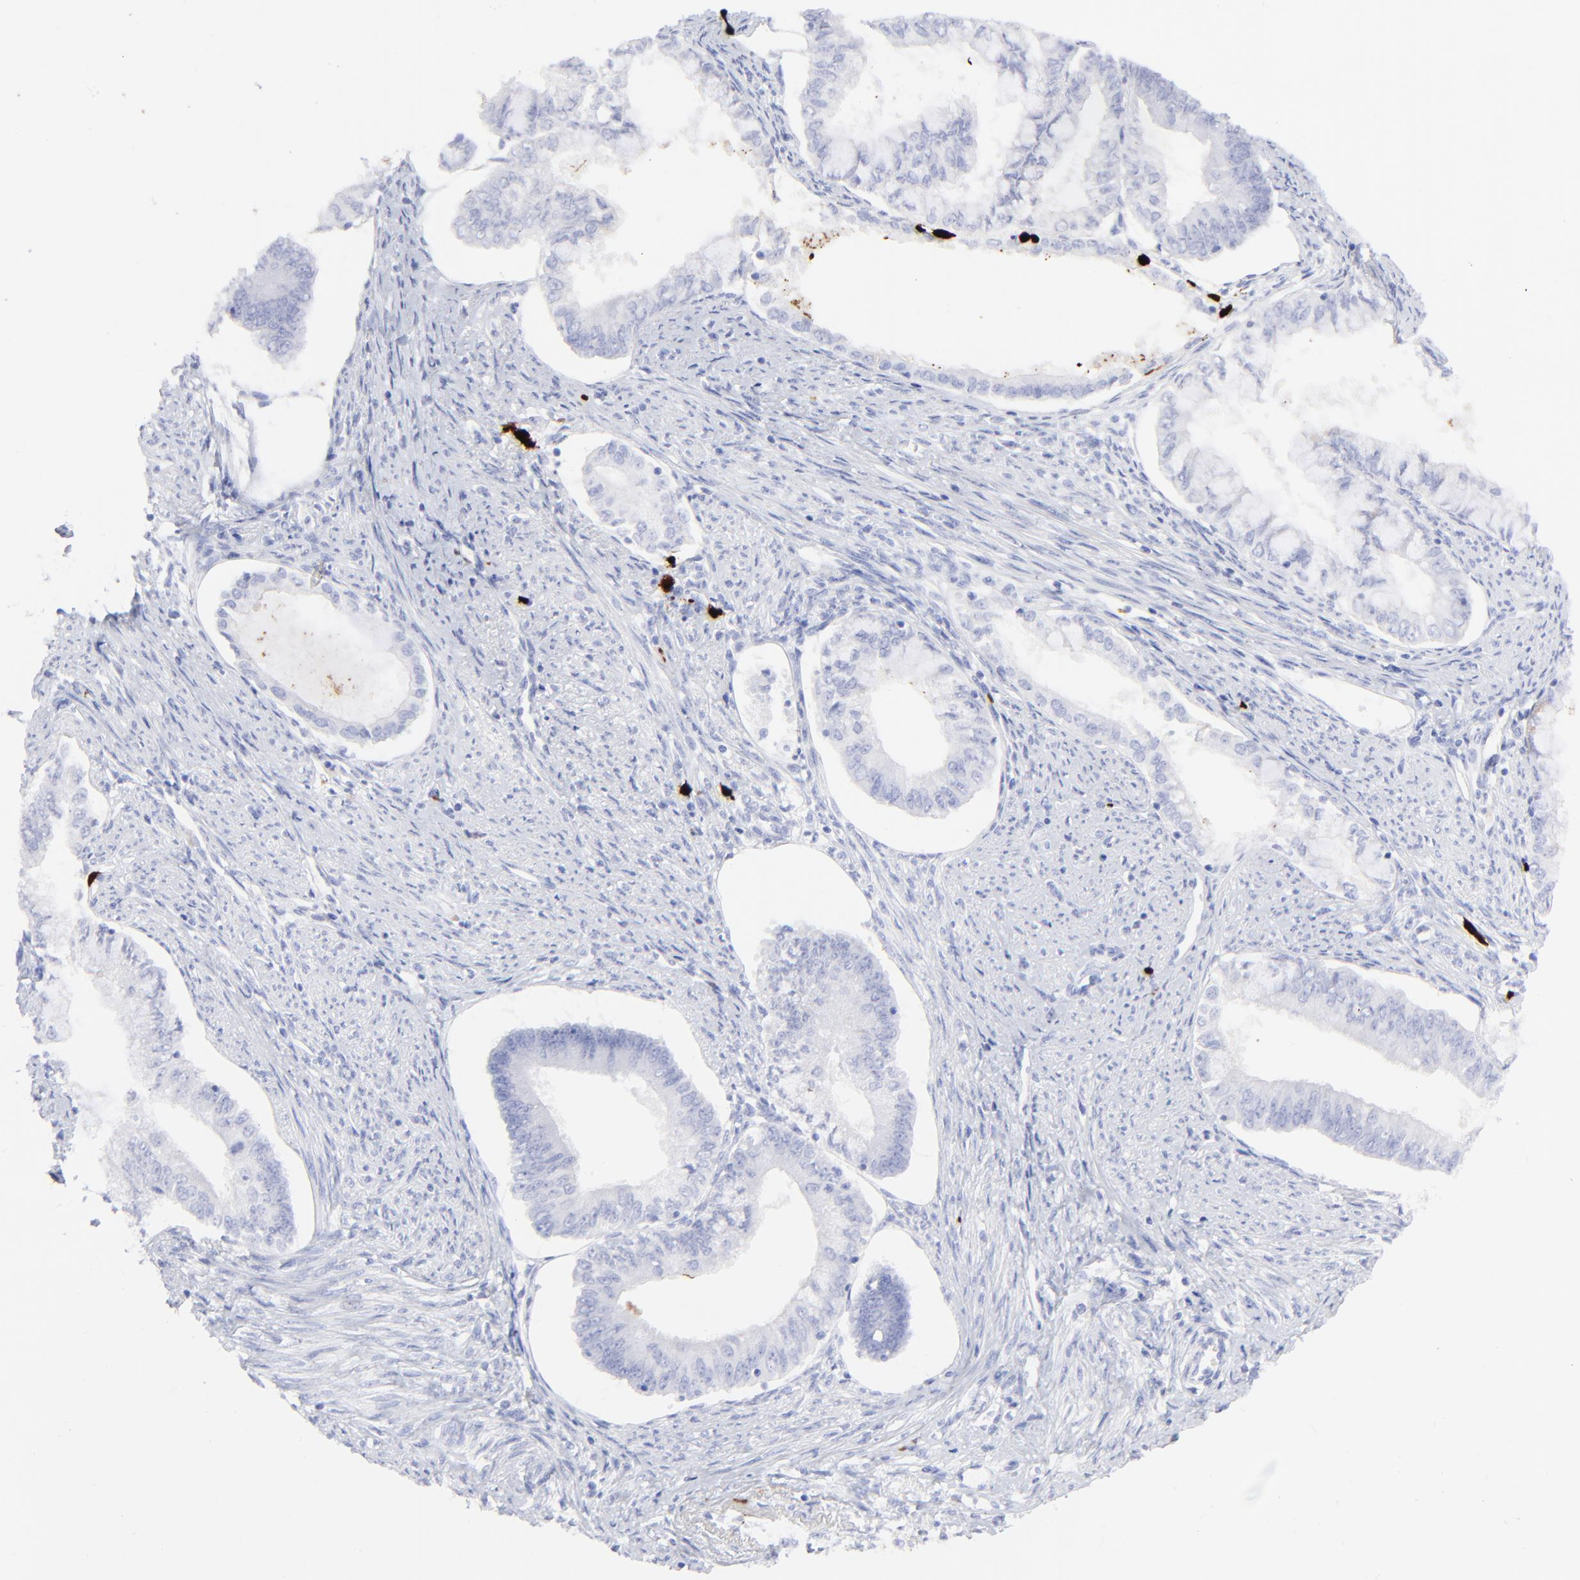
{"staining": {"intensity": "negative", "quantity": "none", "location": "none"}, "tissue": "endometrial cancer", "cell_type": "Tumor cells", "image_type": "cancer", "snomed": [{"axis": "morphology", "description": "Adenocarcinoma, NOS"}, {"axis": "topography", "description": "Endometrium"}], "caption": "Immunohistochemistry micrograph of neoplastic tissue: adenocarcinoma (endometrial) stained with DAB shows no significant protein expression in tumor cells. (DAB (3,3'-diaminobenzidine) IHC, high magnification).", "gene": "S100A12", "patient": {"sex": "female", "age": 76}}